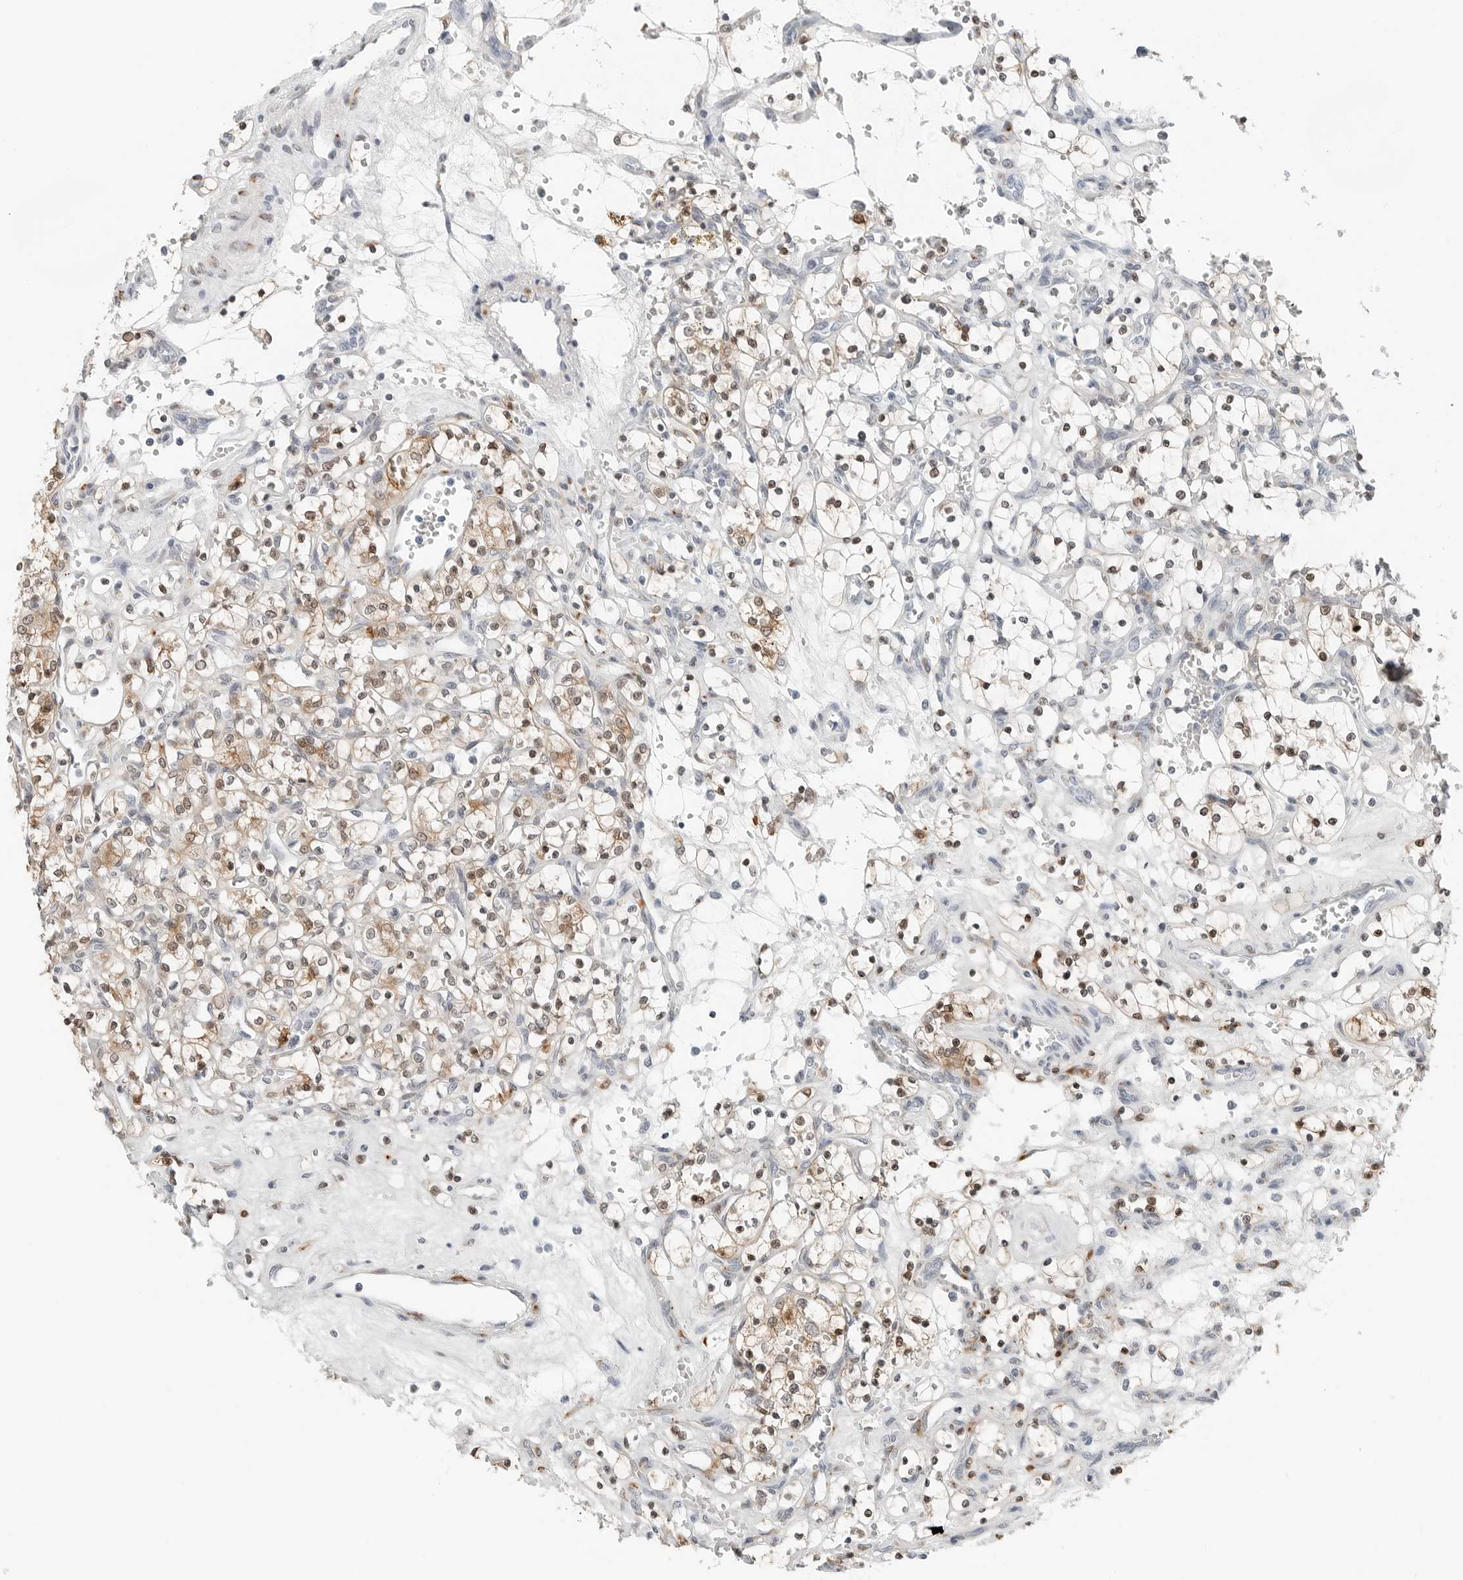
{"staining": {"intensity": "moderate", "quantity": ">75%", "location": "cytoplasmic/membranous,nuclear"}, "tissue": "renal cancer", "cell_type": "Tumor cells", "image_type": "cancer", "snomed": [{"axis": "morphology", "description": "Adenocarcinoma, NOS"}, {"axis": "topography", "description": "Kidney"}], "caption": "A medium amount of moderate cytoplasmic/membranous and nuclear expression is identified in about >75% of tumor cells in renal cancer (adenocarcinoma) tissue. The staining was performed using DAB to visualize the protein expression in brown, while the nuclei were stained in blue with hematoxylin (Magnification: 20x).", "gene": "P4HA2", "patient": {"sex": "female", "age": 69}}